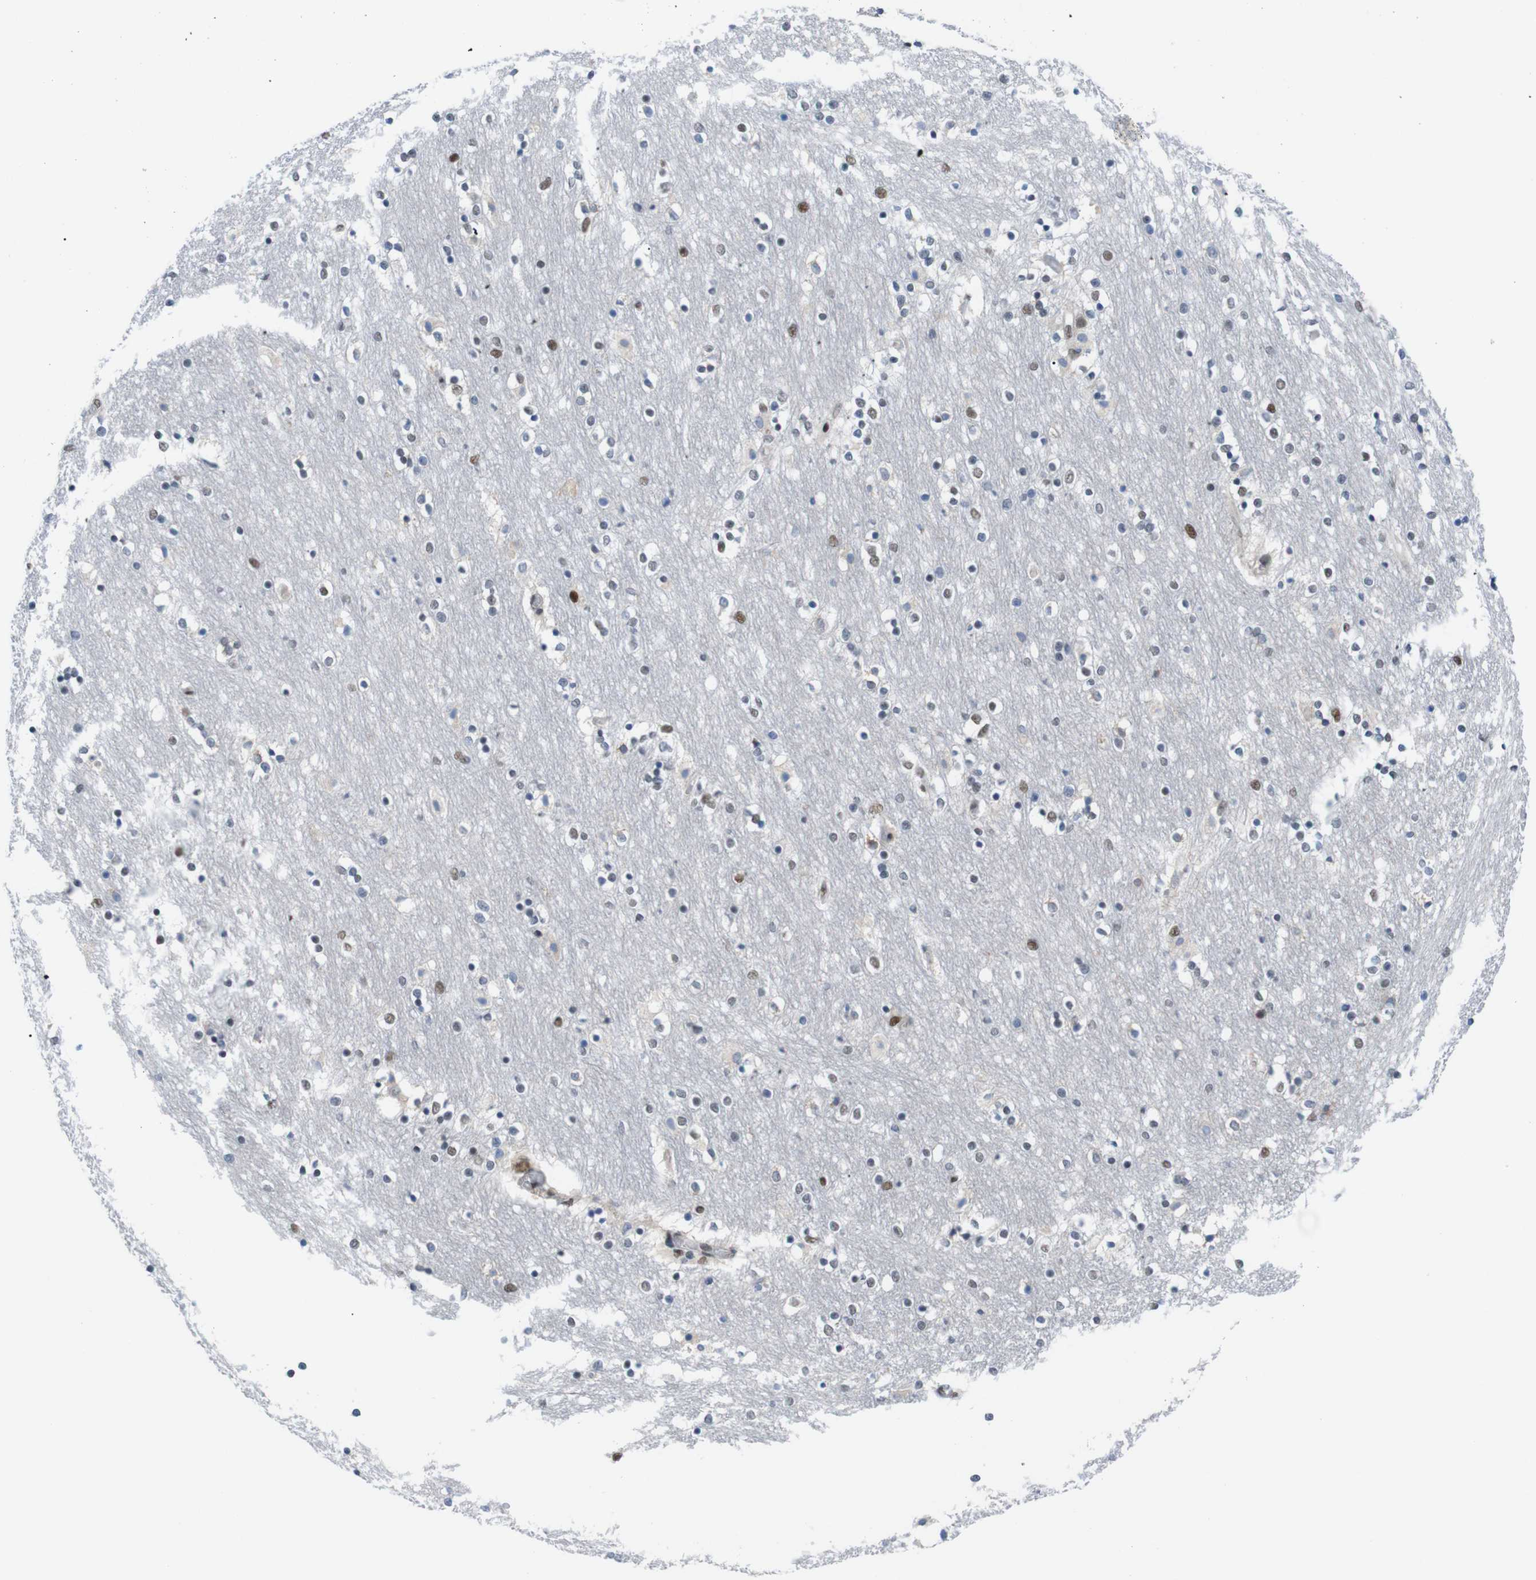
{"staining": {"intensity": "moderate", "quantity": "<25%", "location": "nuclear"}, "tissue": "caudate", "cell_type": "Glial cells", "image_type": "normal", "snomed": [{"axis": "morphology", "description": "Normal tissue, NOS"}, {"axis": "topography", "description": "Lateral ventricle wall"}], "caption": "A micrograph of human caudate stained for a protein displays moderate nuclear brown staining in glial cells.", "gene": "PSME3", "patient": {"sex": "female", "age": 54}}